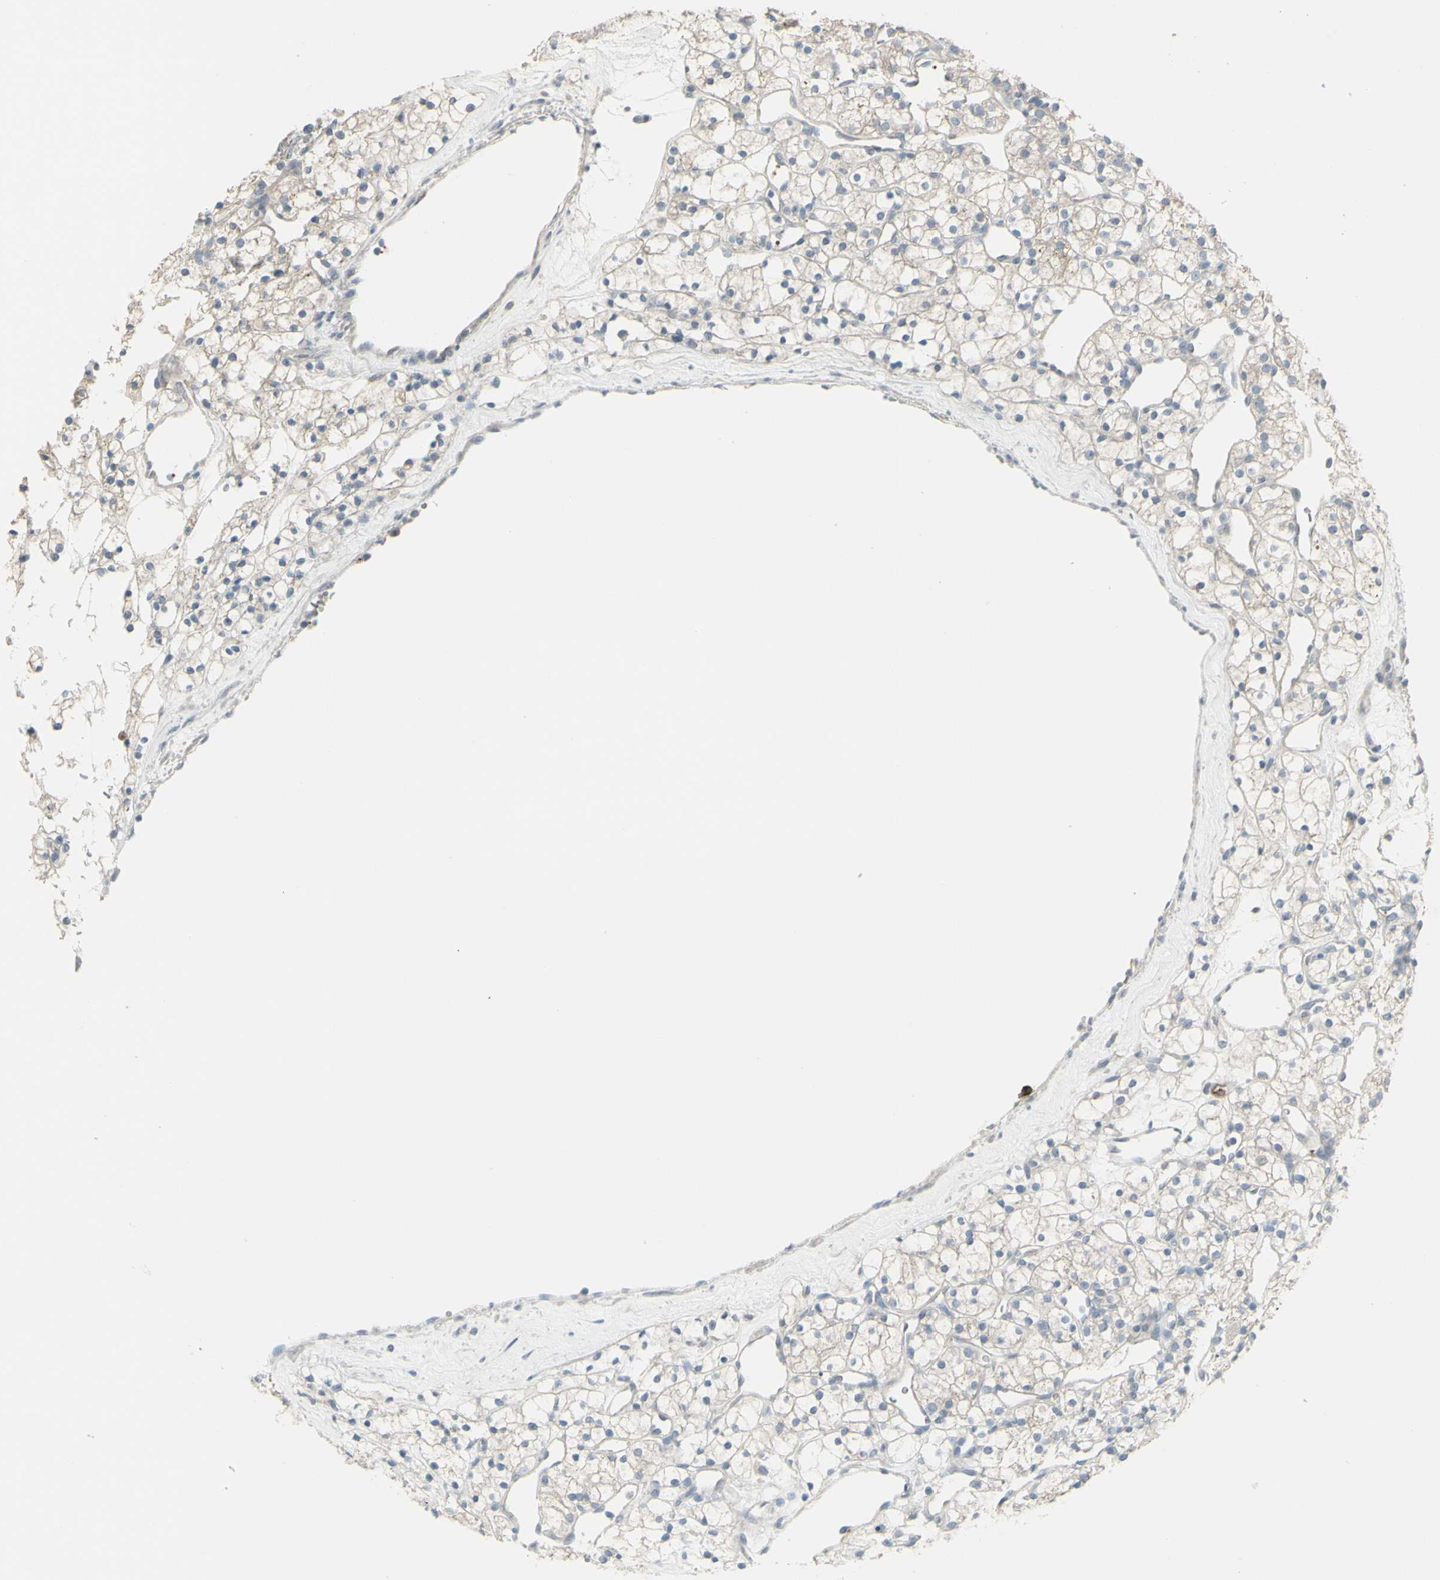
{"staining": {"intensity": "negative", "quantity": "none", "location": "none"}, "tissue": "renal cancer", "cell_type": "Tumor cells", "image_type": "cancer", "snomed": [{"axis": "morphology", "description": "Adenocarcinoma, NOS"}, {"axis": "topography", "description": "Kidney"}], "caption": "A high-resolution micrograph shows IHC staining of renal adenocarcinoma, which shows no significant expression in tumor cells.", "gene": "CD79B", "patient": {"sex": "female", "age": 60}}